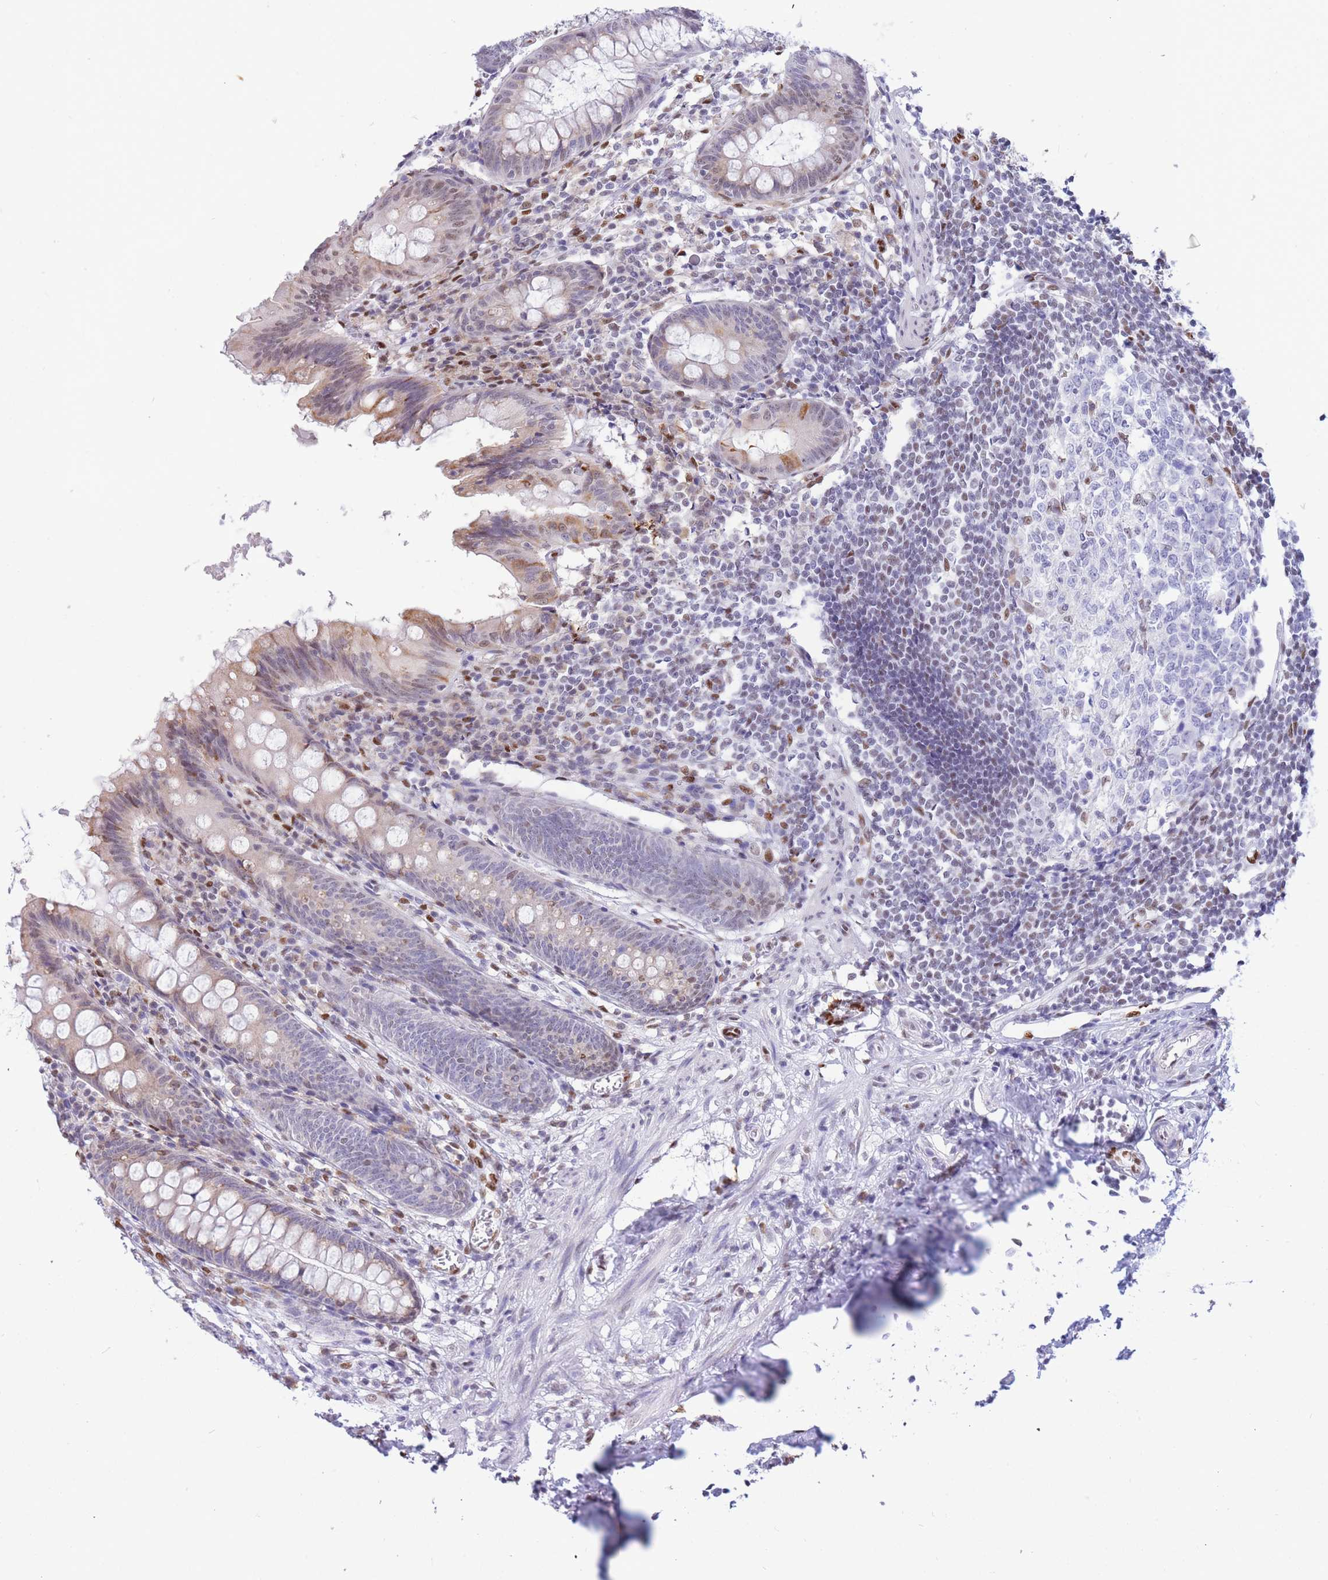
{"staining": {"intensity": "moderate", "quantity": "25%-75%", "location": "cytoplasmic/membranous,nuclear"}, "tissue": "appendix", "cell_type": "Glandular cells", "image_type": "normal", "snomed": [{"axis": "morphology", "description": "Normal tissue, NOS"}, {"axis": "topography", "description": "Appendix"}], "caption": "Immunohistochemistry (IHC) micrograph of normal human appendix stained for a protein (brown), which displays medium levels of moderate cytoplasmic/membranous,nuclear expression in approximately 25%-75% of glandular cells.", "gene": "FAM153A", "patient": {"sex": "female", "age": 51}}